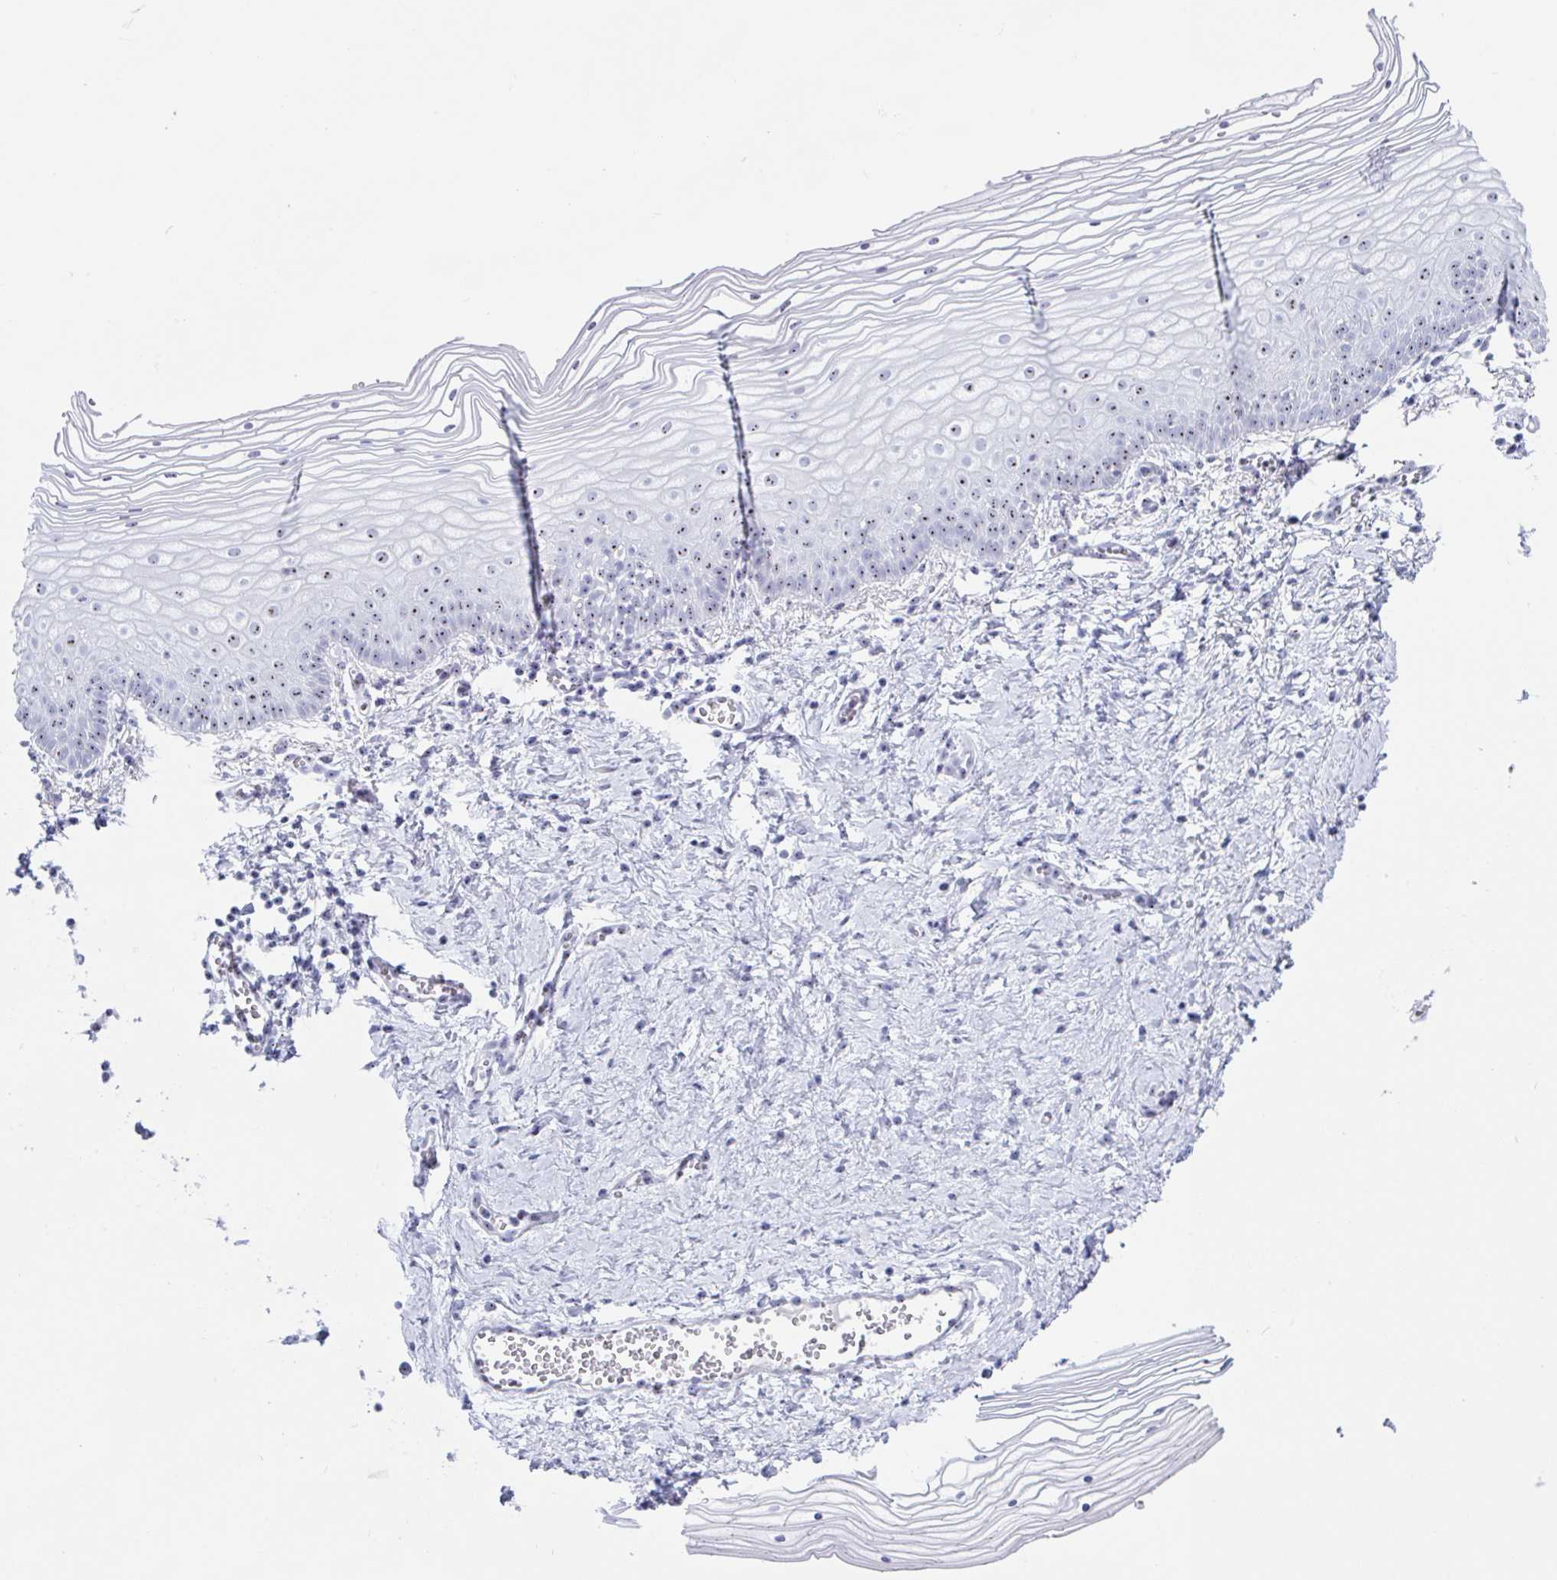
{"staining": {"intensity": "moderate", "quantity": ">75%", "location": "nuclear"}, "tissue": "vagina", "cell_type": "Squamous epithelial cells", "image_type": "normal", "snomed": [{"axis": "morphology", "description": "Normal tissue, NOS"}, {"axis": "topography", "description": "Vagina"}], "caption": "Vagina stained with immunohistochemistry displays moderate nuclear expression in about >75% of squamous epithelial cells.", "gene": "LENG9", "patient": {"sex": "female", "age": 56}}